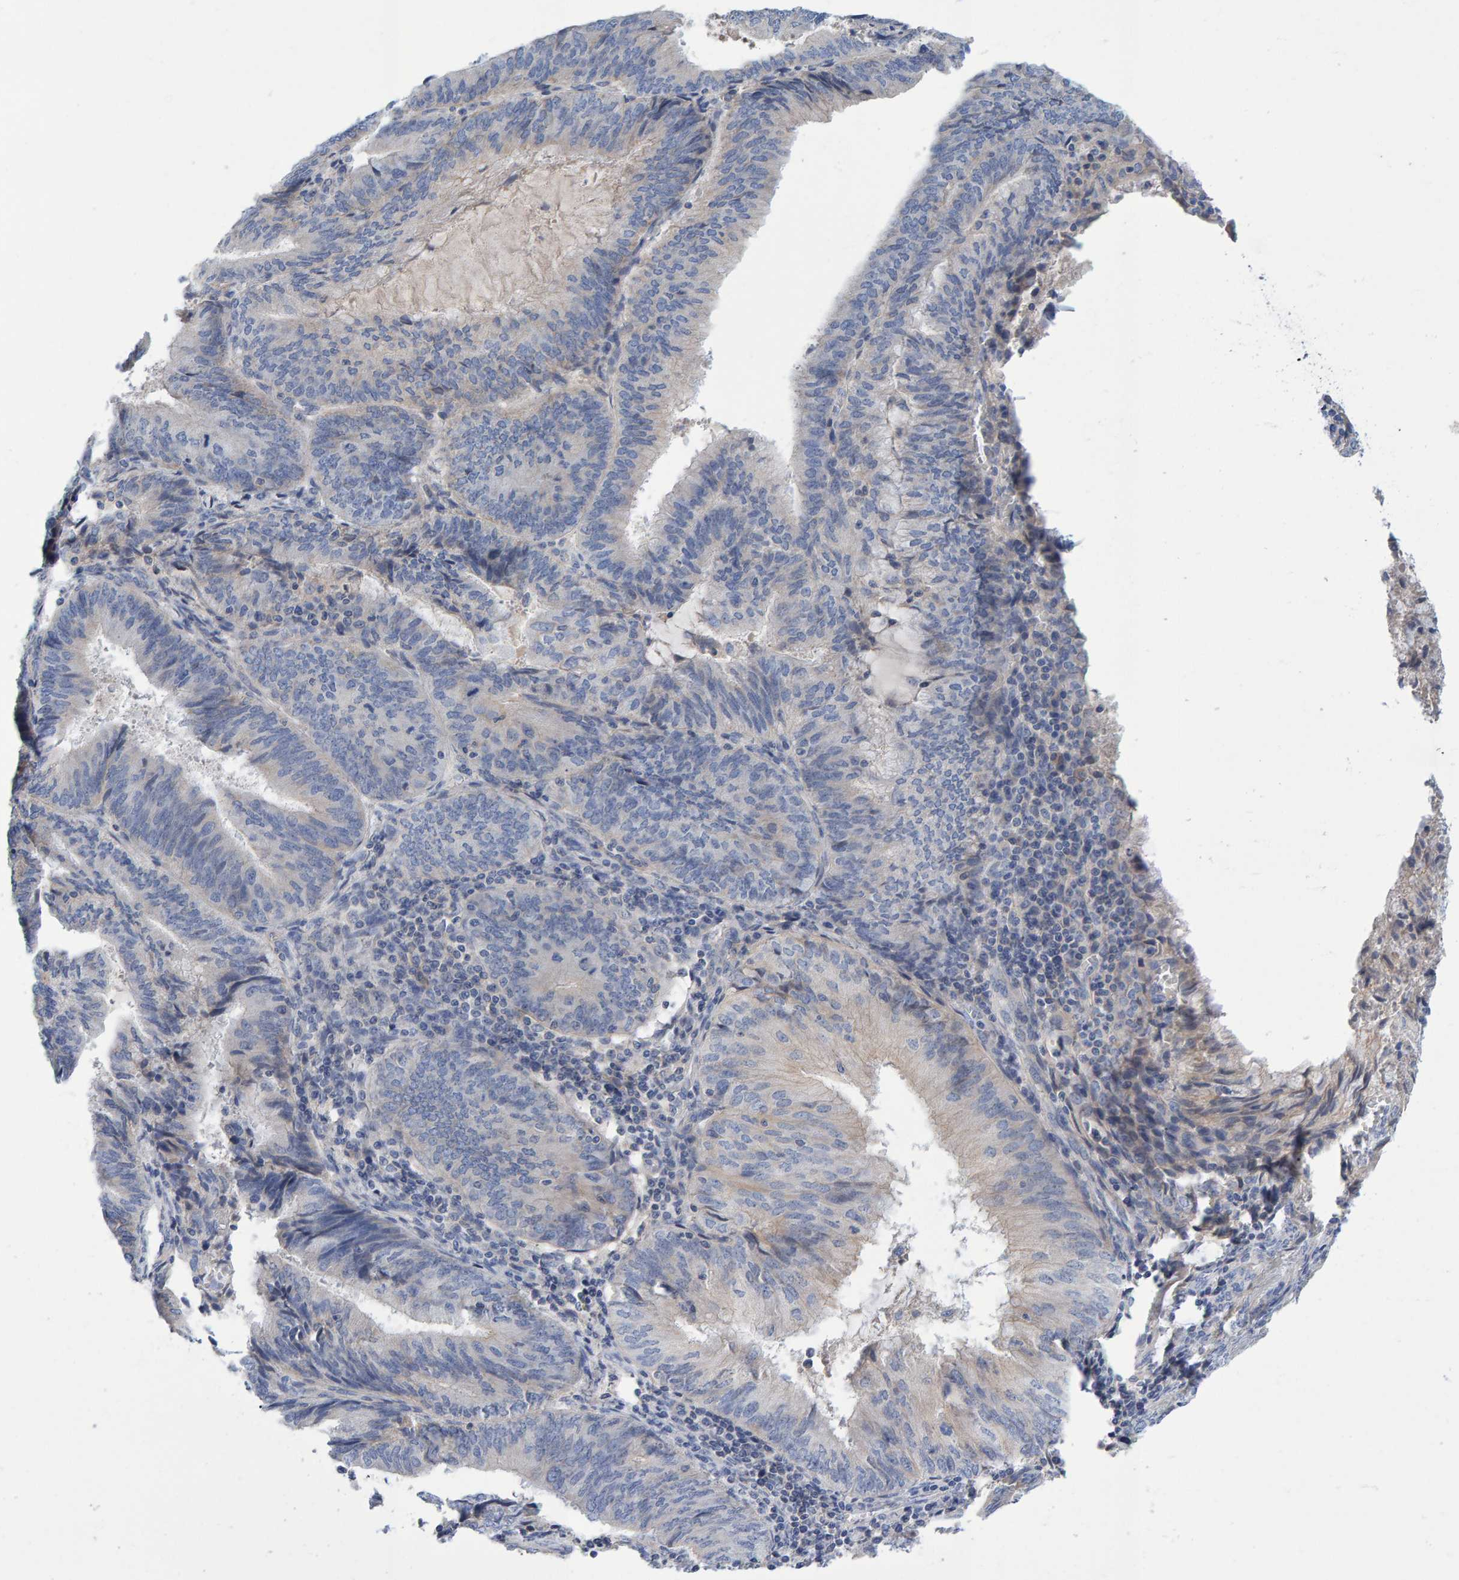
{"staining": {"intensity": "negative", "quantity": "none", "location": "none"}, "tissue": "endometrial cancer", "cell_type": "Tumor cells", "image_type": "cancer", "snomed": [{"axis": "morphology", "description": "Adenocarcinoma, NOS"}, {"axis": "topography", "description": "Endometrium"}], "caption": "The immunohistochemistry micrograph has no significant staining in tumor cells of endometrial adenocarcinoma tissue.", "gene": "EFR3A", "patient": {"sex": "female", "age": 81}}